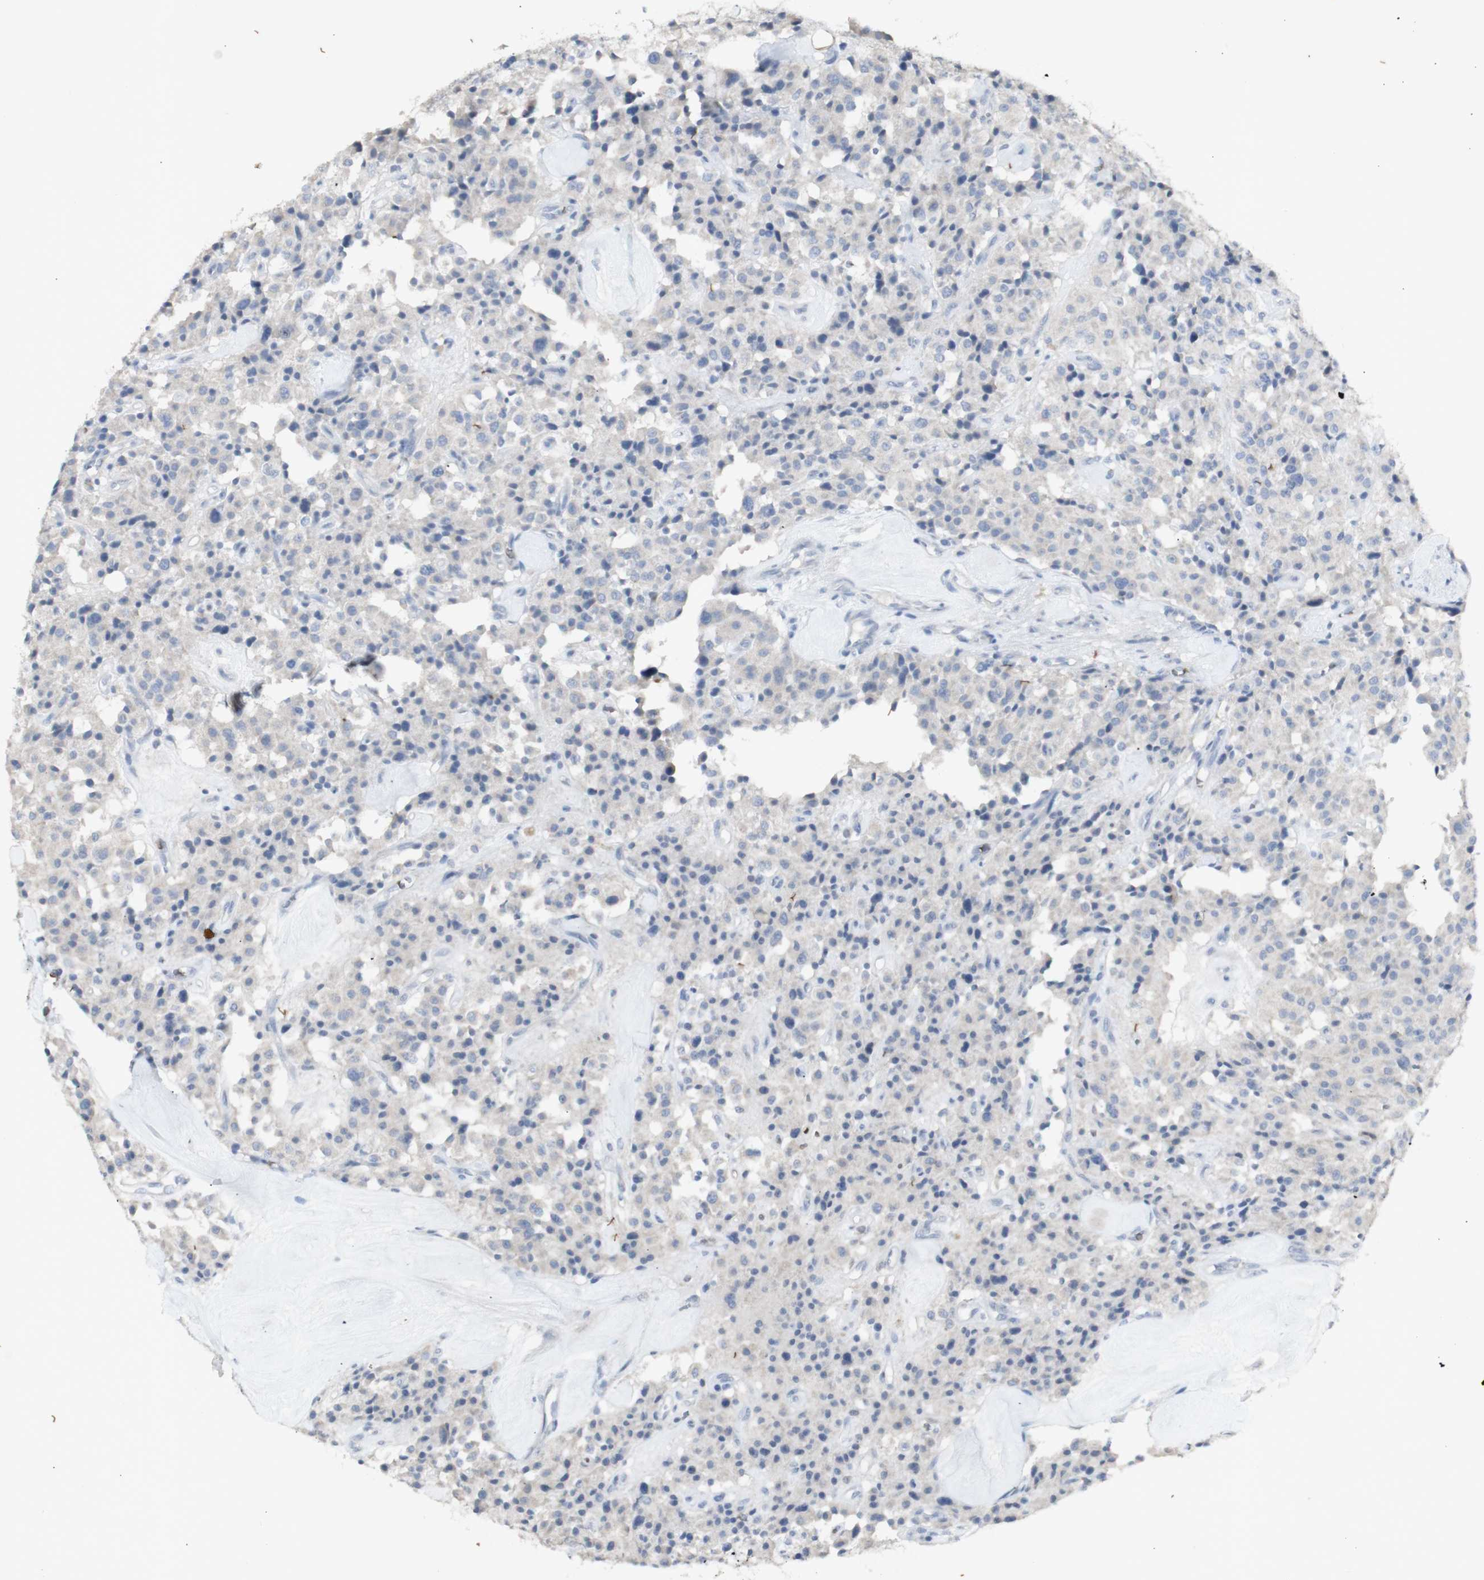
{"staining": {"intensity": "weak", "quantity": ">75%", "location": "cytoplasmic/membranous"}, "tissue": "carcinoid", "cell_type": "Tumor cells", "image_type": "cancer", "snomed": [{"axis": "morphology", "description": "Carcinoid, malignant, NOS"}, {"axis": "topography", "description": "Lung"}], "caption": "Protein staining exhibits weak cytoplasmic/membranous positivity in about >75% of tumor cells in carcinoid. The staining was performed using DAB (3,3'-diaminobenzidine) to visualize the protein expression in brown, while the nuclei were stained in blue with hematoxylin (Magnification: 20x).", "gene": "INS", "patient": {"sex": "male", "age": 30}}